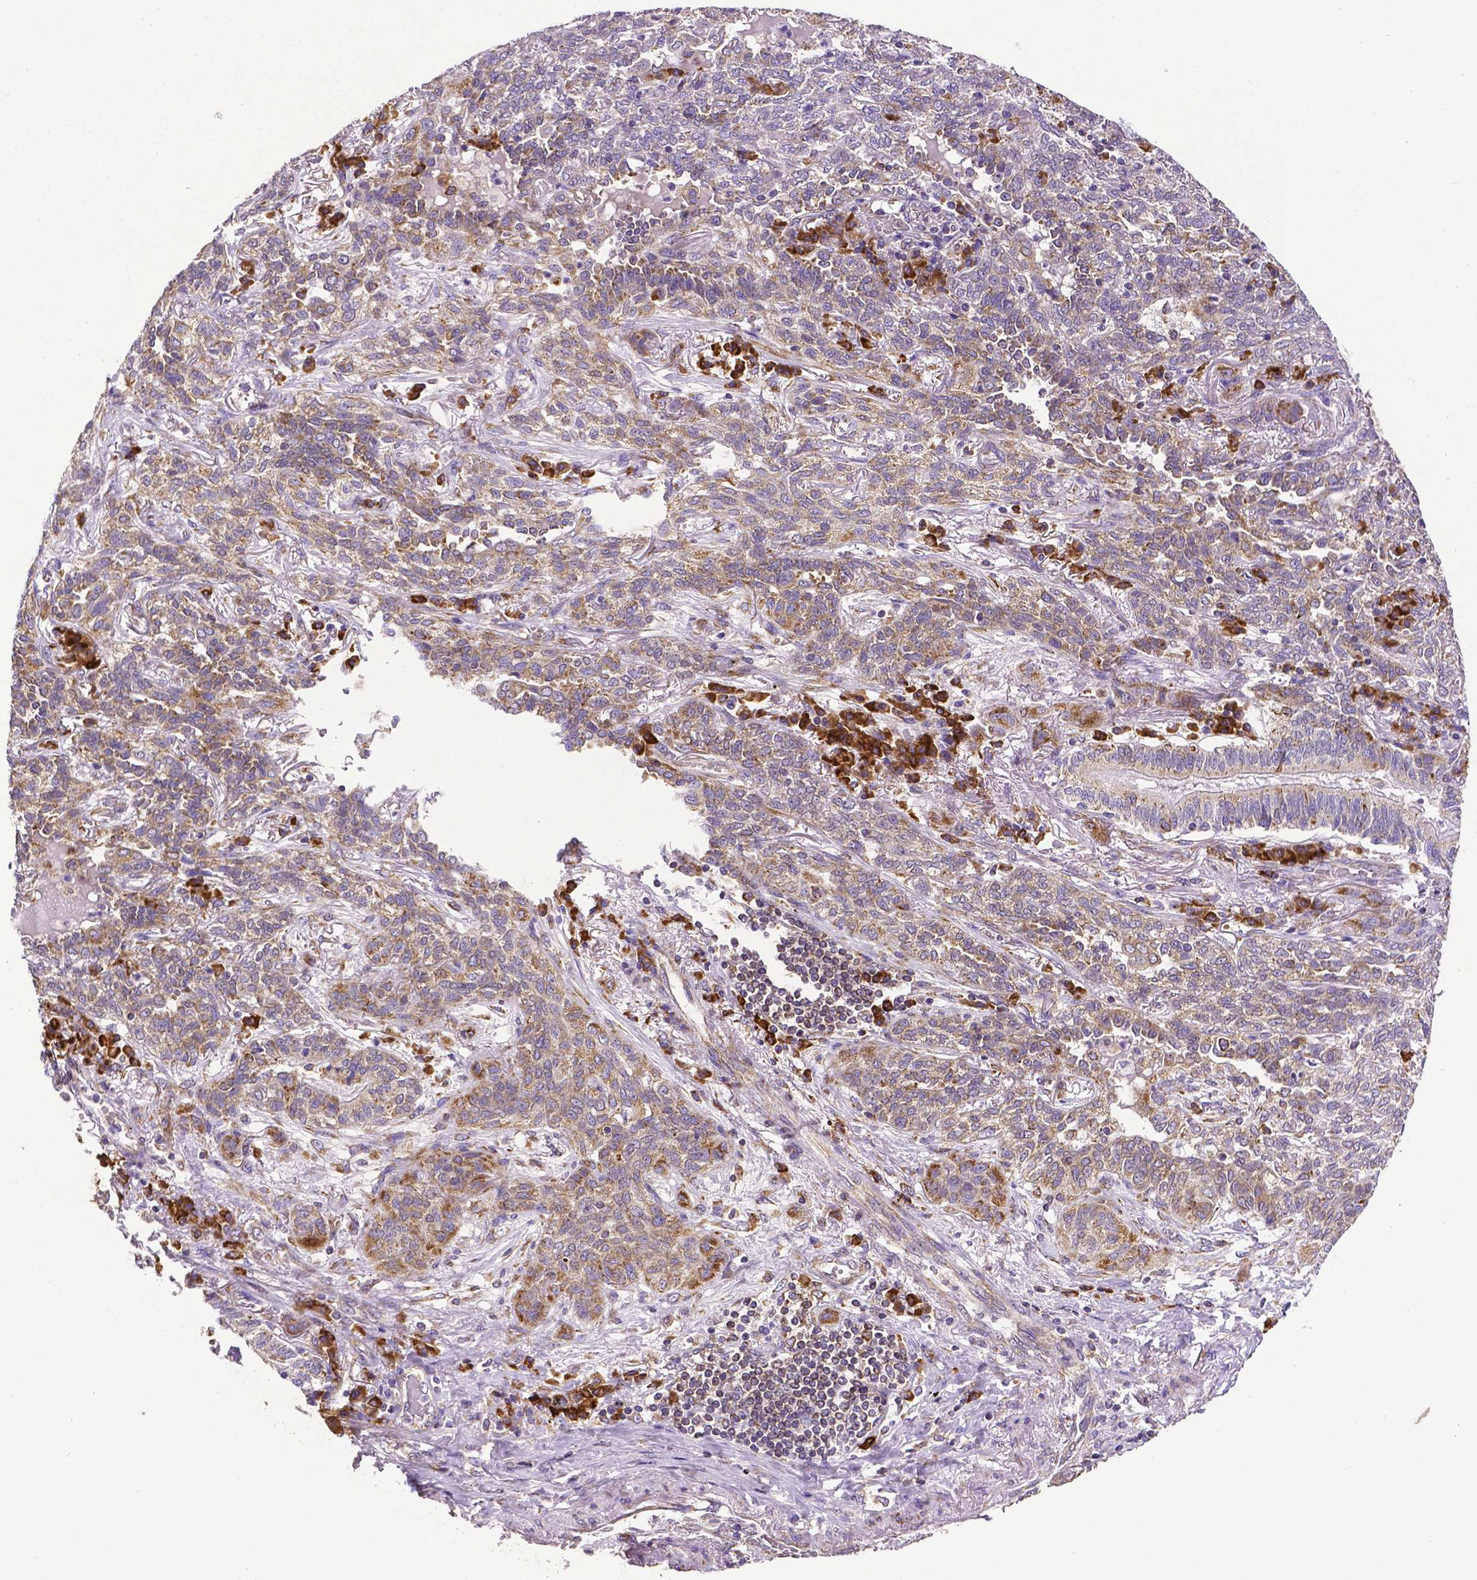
{"staining": {"intensity": "moderate", "quantity": "<25%", "location": "cytoplasmic/membranous"}, "tissue": "lung cancer", "cell_type": "Tumor cells", "image_type": "cancer", "snomed": [{"axis": "morphology", "description": "Squamous cell carcinoma, NOS"}, {"axis": "topography", "description": "Lung"}], "caption": "Lung cancer (squamous cell carcinoma) was stained to show a protein in brown. There is low levels of moderate cytoplasmic/membranous staining in about <25% of tumor cells. (Brightfield microscopy of DAB IHC at high magnification).", "gene": "MTDH", "patient": {"sex": "female", "age": 70}}